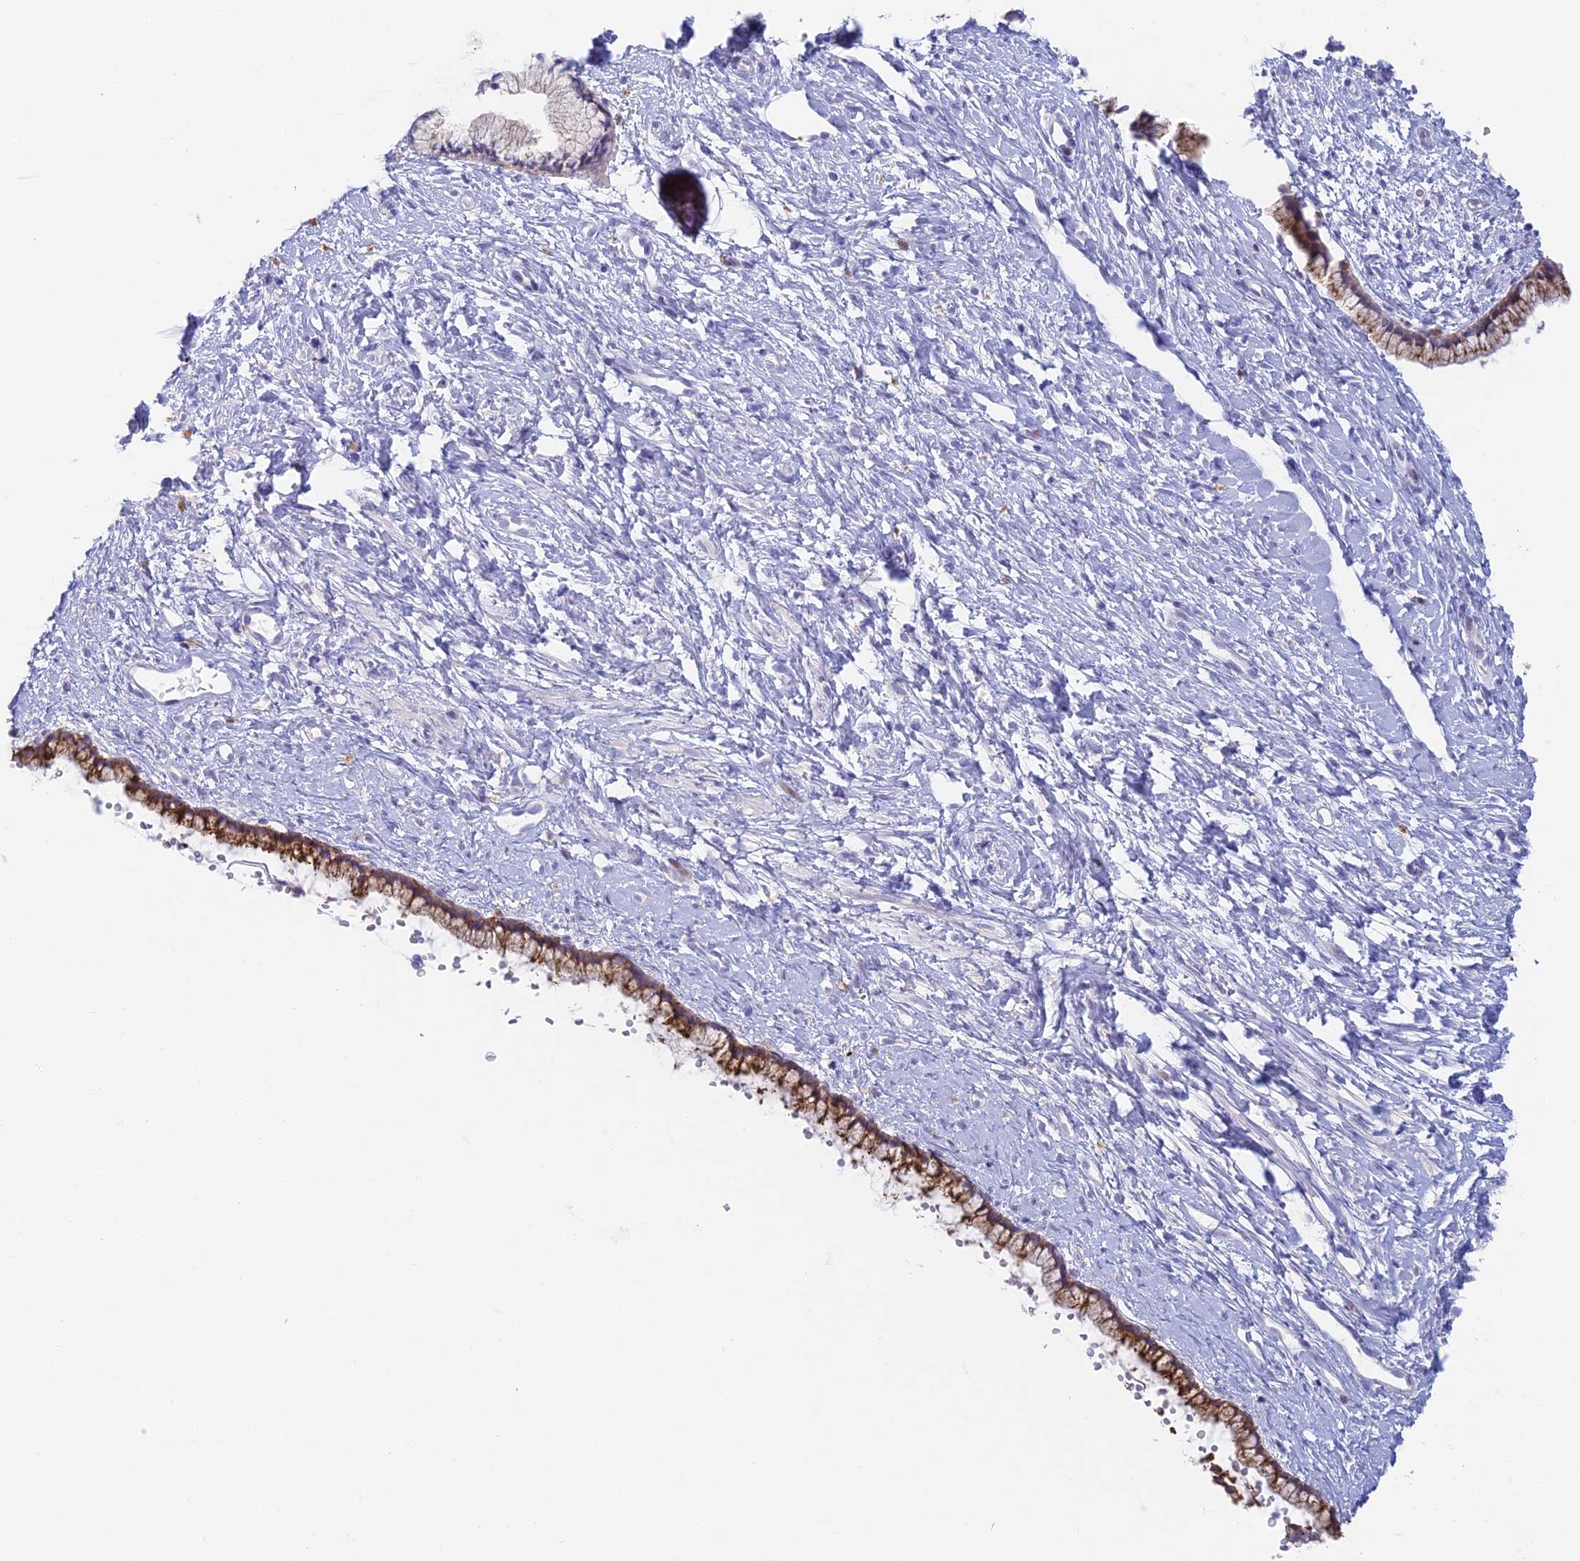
{"staining": {"intensity": "moderate", "quantity": "25%-75%", "location": "cytoplasmic/membranous"}, "tissue": "cervix", "cell_type": "Glandular cells", "image_type": "normal", "snomed": [{"axis": "morphology", "description": "Normal tissue, NOS"}, {"axis": "topography", "description": "Cervix"}], "caption": "Human cervix stained for a protein (brown) displays moderate cytoplasmic/membranous positive positivity in approximately 25%-75% of glandular cells.", "gene": "REXO5", "patient": {"sex": "female", "age": 57}}